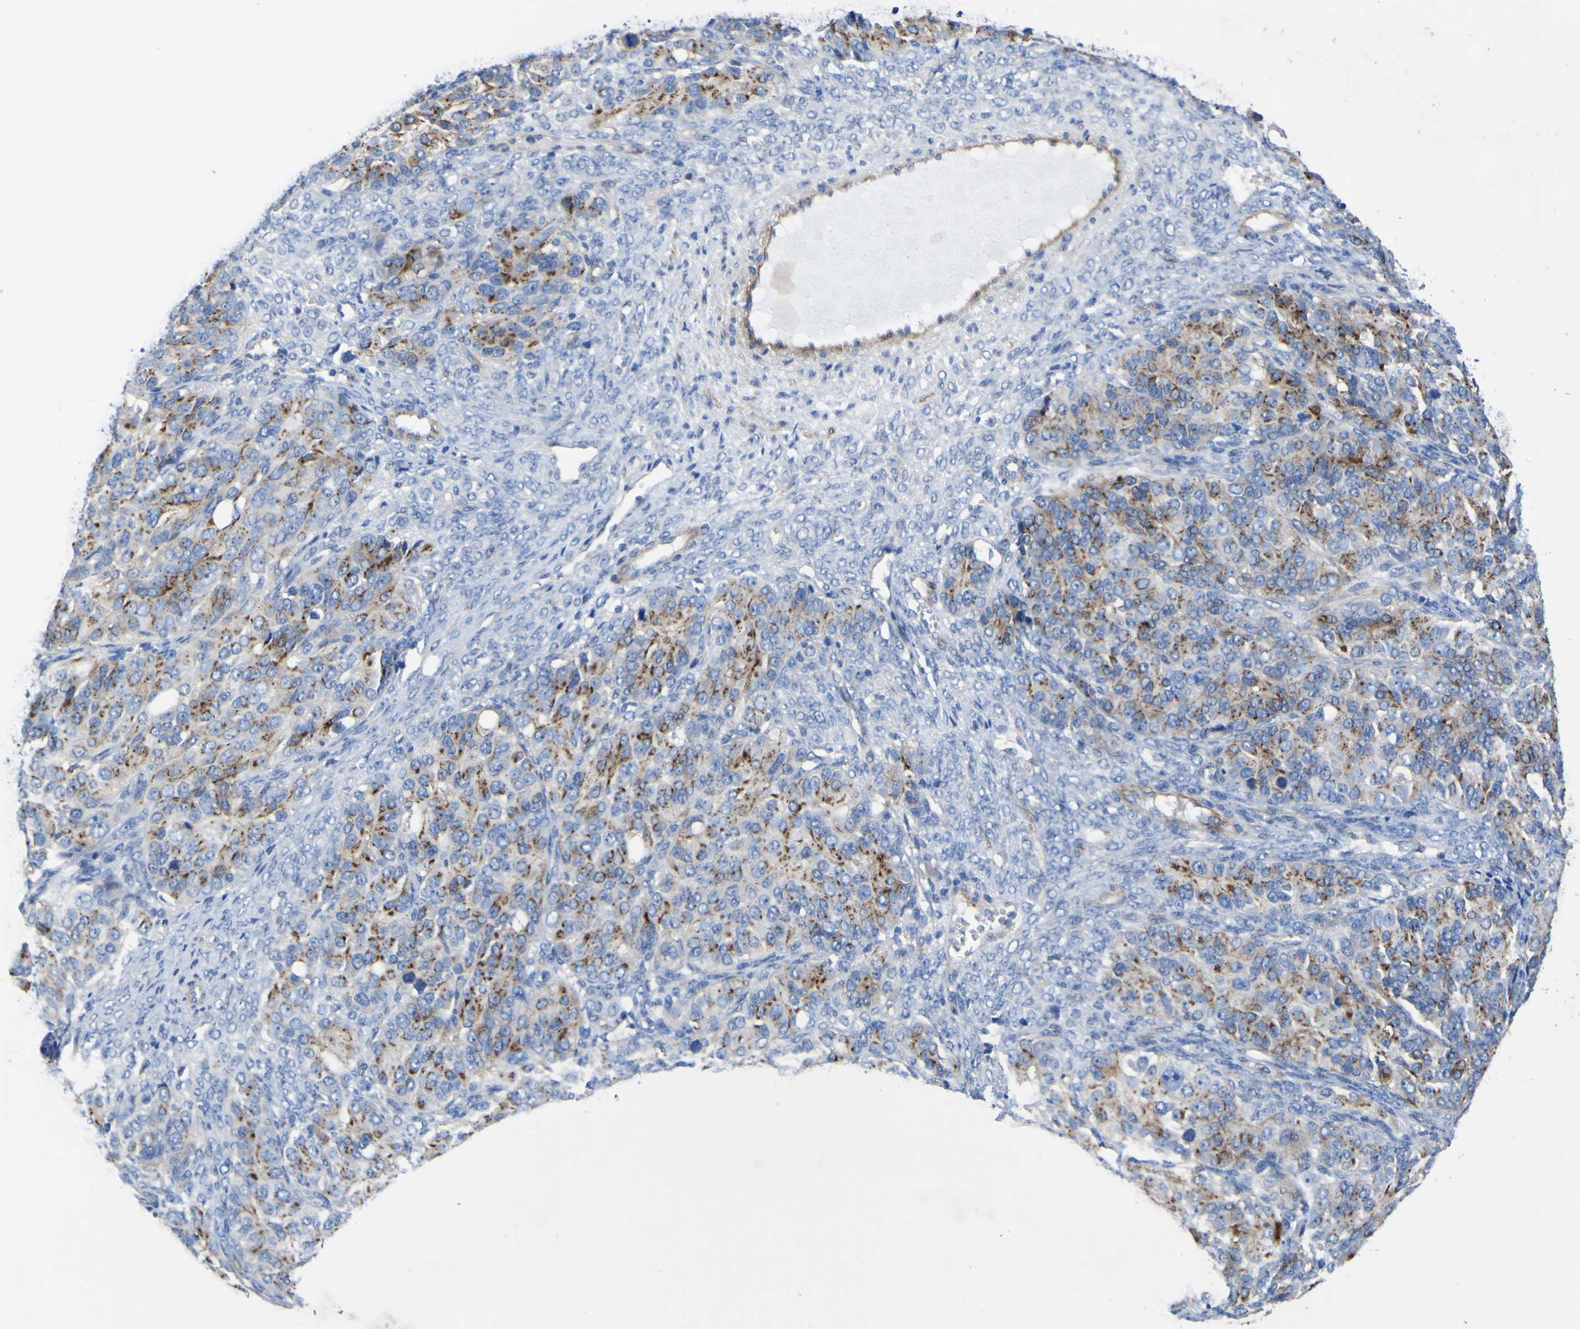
{"staining": {"intensity": "moderate", "quantity": ">75%", "location": "cytoplasmic/membranous"}, "tissue": "ovarian cancer", "cell_type": "Tumor cells", "image_type": "cancer", "snomed": [{"axis": "morphology", "description": "Carcinoma, endometroid"}, {"axis": "topography", "description": "Ovary"}], "caption": "Protein expression analysis of endometroid carcinoma (ovarian) displays moderate cytoplasmic/membranous positivity in about >75% of tumor cells. (DAB = brown stain, brightfield microscopy at high magnification).", "gene": "AGO4", "patient": {"sex": "female", "age": 51}}